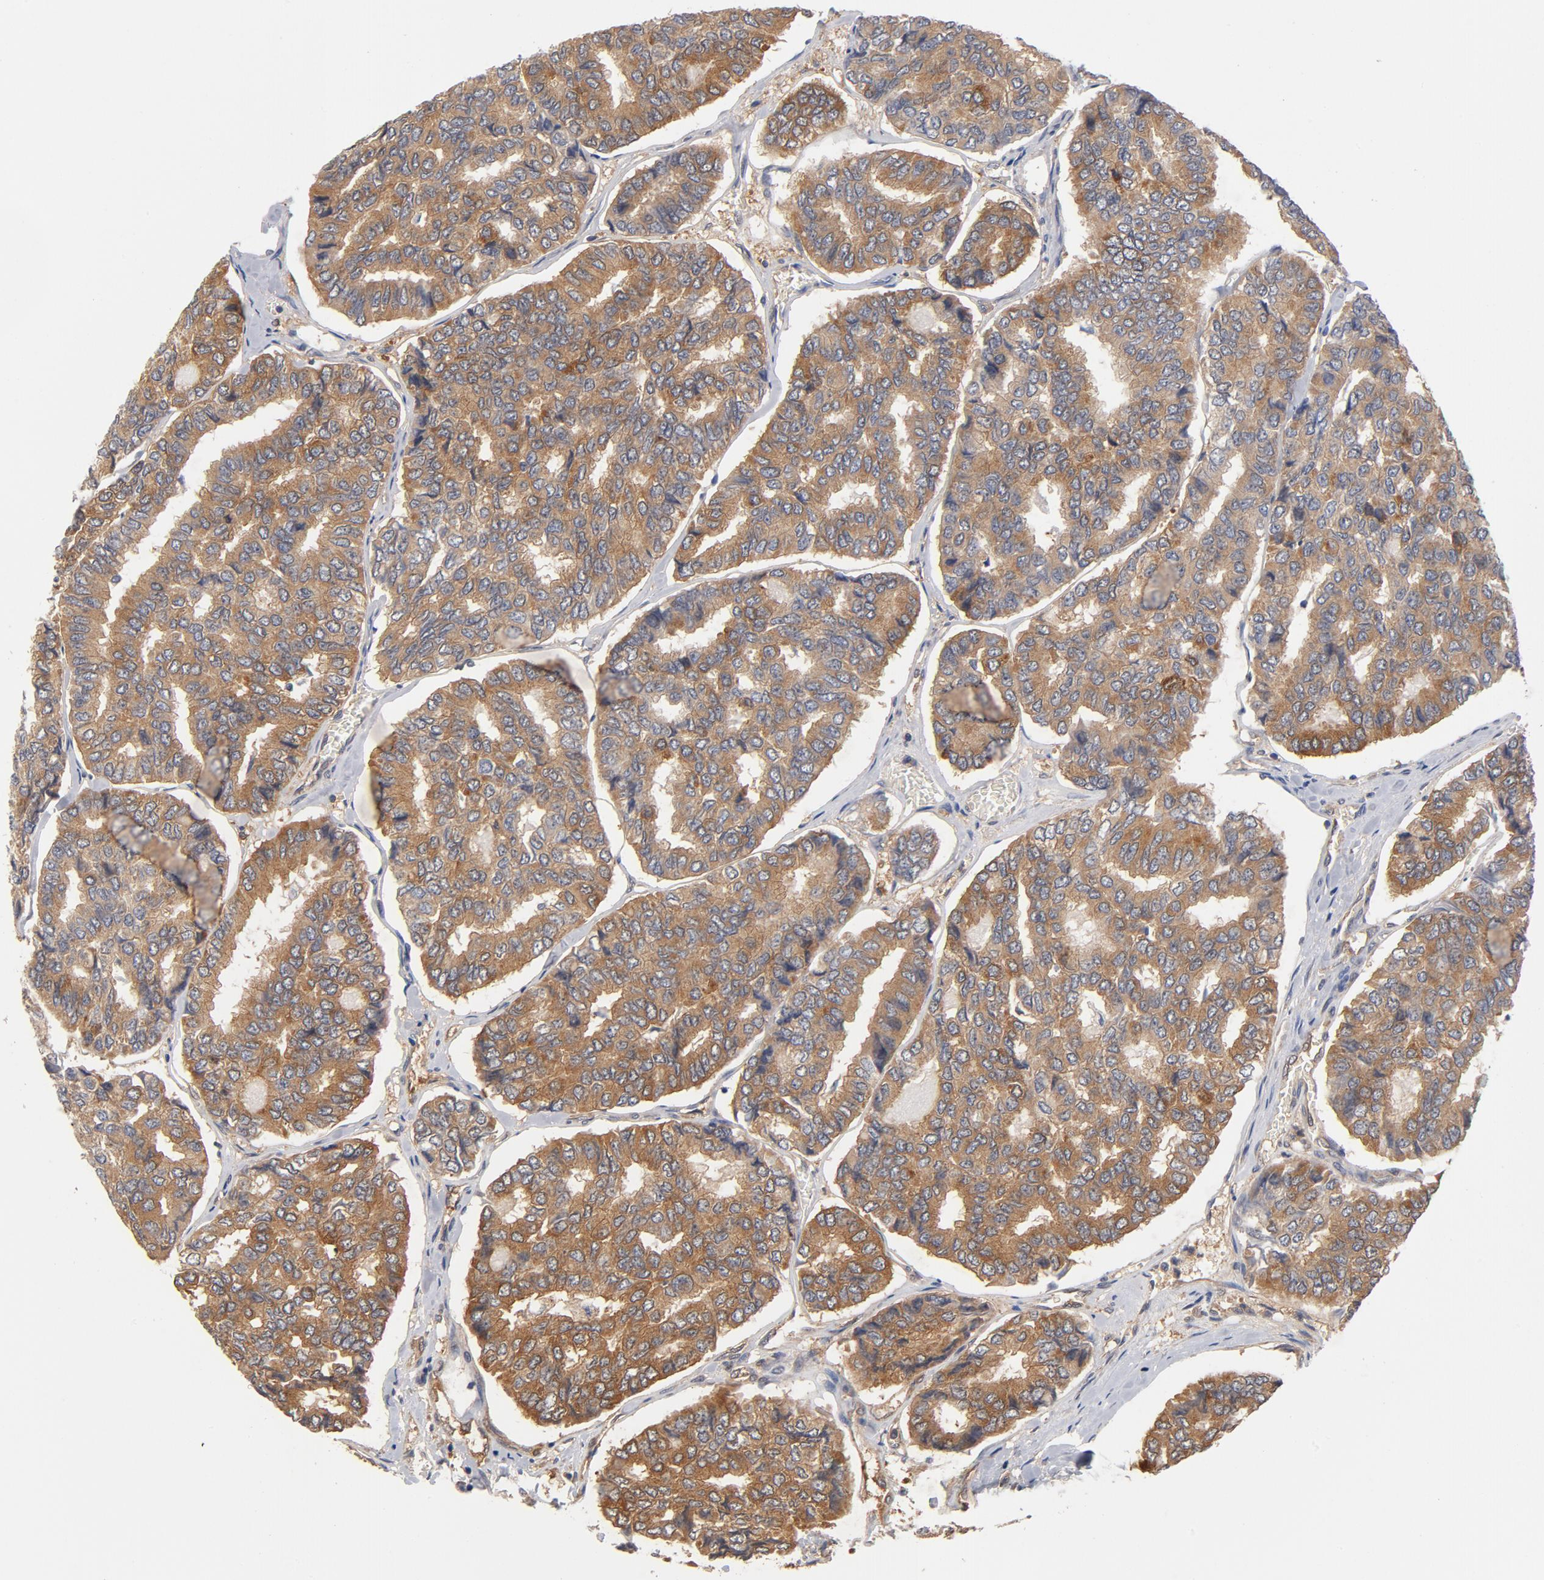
{"staining": {"intensity": "moderate", "quantity": ">75%", "location": "cytoplasmic/membranous"}, "tissue": "thyroid cancer", "cell_type": "Tumor cells", "image_type": "cancer", "snomed": [{"axis": "morphology", "description": "Papillary adenocarcinoma, NOS"}, {"axis": "topography", "description": "Thyroid gland"}], "caption": "Thyroid papillary adenocarcinoma tissue demonstrates moderate cytoplasmic/membranous staining in about >75% of tumor cells", "gene": "ASMTL", "patient": {"sex": "female", "age": 35}}